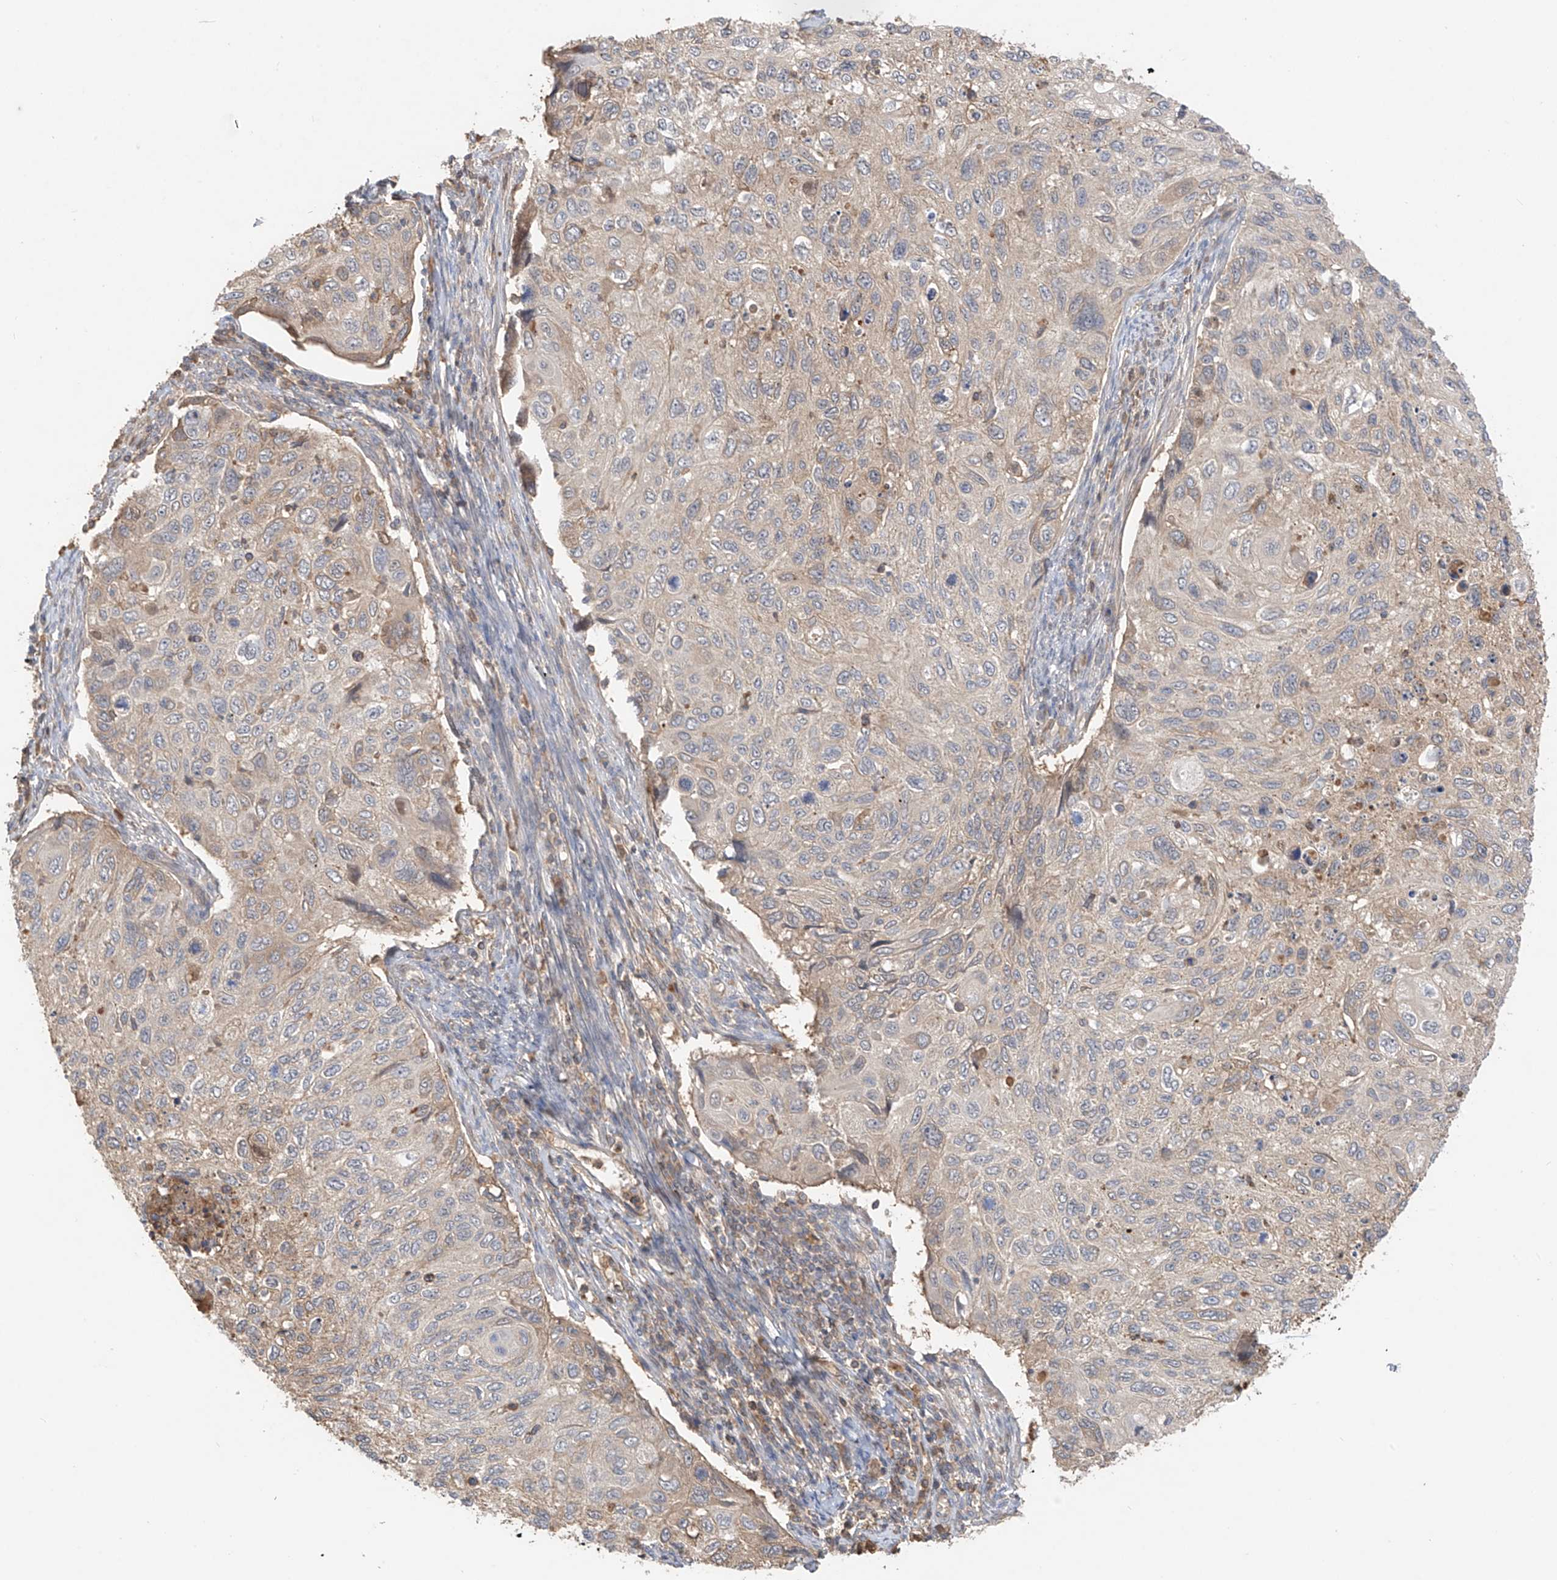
{"staining": {"intensity": "moderate", "quantity": "<25%", "location": "cytoplasmic/membranous"}, "tissue": "cervical cancer", "cell_type": "Tumor cells", "image_type": "cancer", "snomed": [{"axis": "morphology", "description": "Squamous cell carcinoma, NOS"}, {"axis": "topography", "description": "Cervix"}], "caption": "Immunohistochemistry micrograph of human cervical cancer (squamous cell carcinoma) stained for a protein (brown), which reveals low levels of moderate cytoplasmic/membranous expression in about <25% of tumor cells.", "gene": "CACNA2D4", "patient": {"sex": "female", "age": 70}}